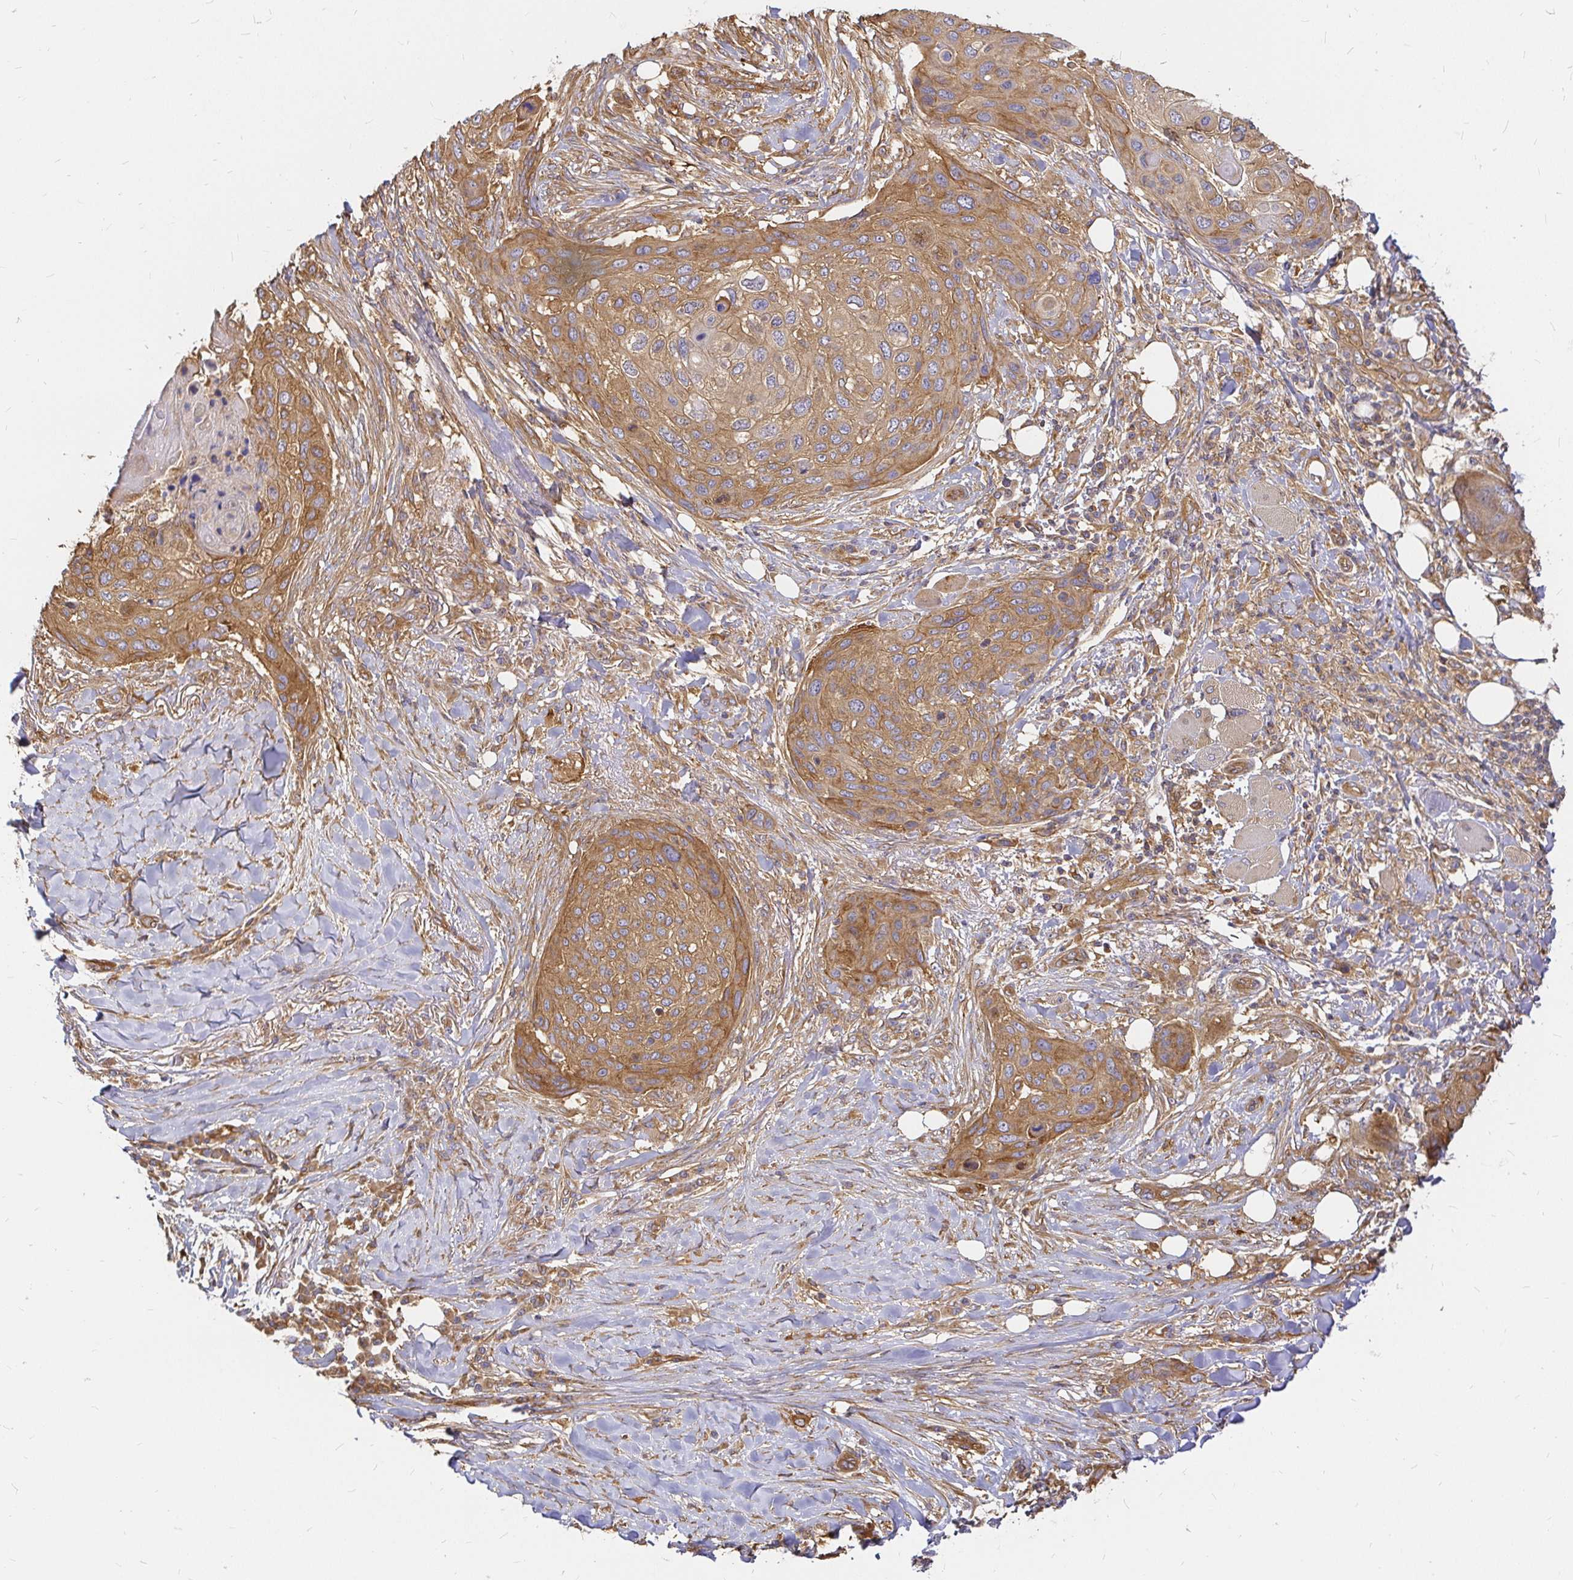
{"staining": {"intensity": "moderate", "quantity": ">75%", "location": "cytoplasmic/membranous"}, "tissue": "skin cancer", "cell_type": "Tumor cells", "image_type": "cancer", "snomed": [{"axis": "morphology", "description": "Squamous cell carcinoma, NOS"}, {"axis": "topography", "description": "Skin"}], "caption": "Immunohistochemistry staining of skin squamous cell carcinoma, which displays medium levels of moderate cytoplasmic/membranous expression in approximately >75% of tumor cells indicating moderate cytoplasmic/membranous protein staining. The staining was performed using DAB (3,3'-diaminobenzidine) (brown) for protein detection and nuclei were counterstained in hematoxylin (blue).", "gene": "KIF5B", "patient": {"sex": "female", "age": 87}}